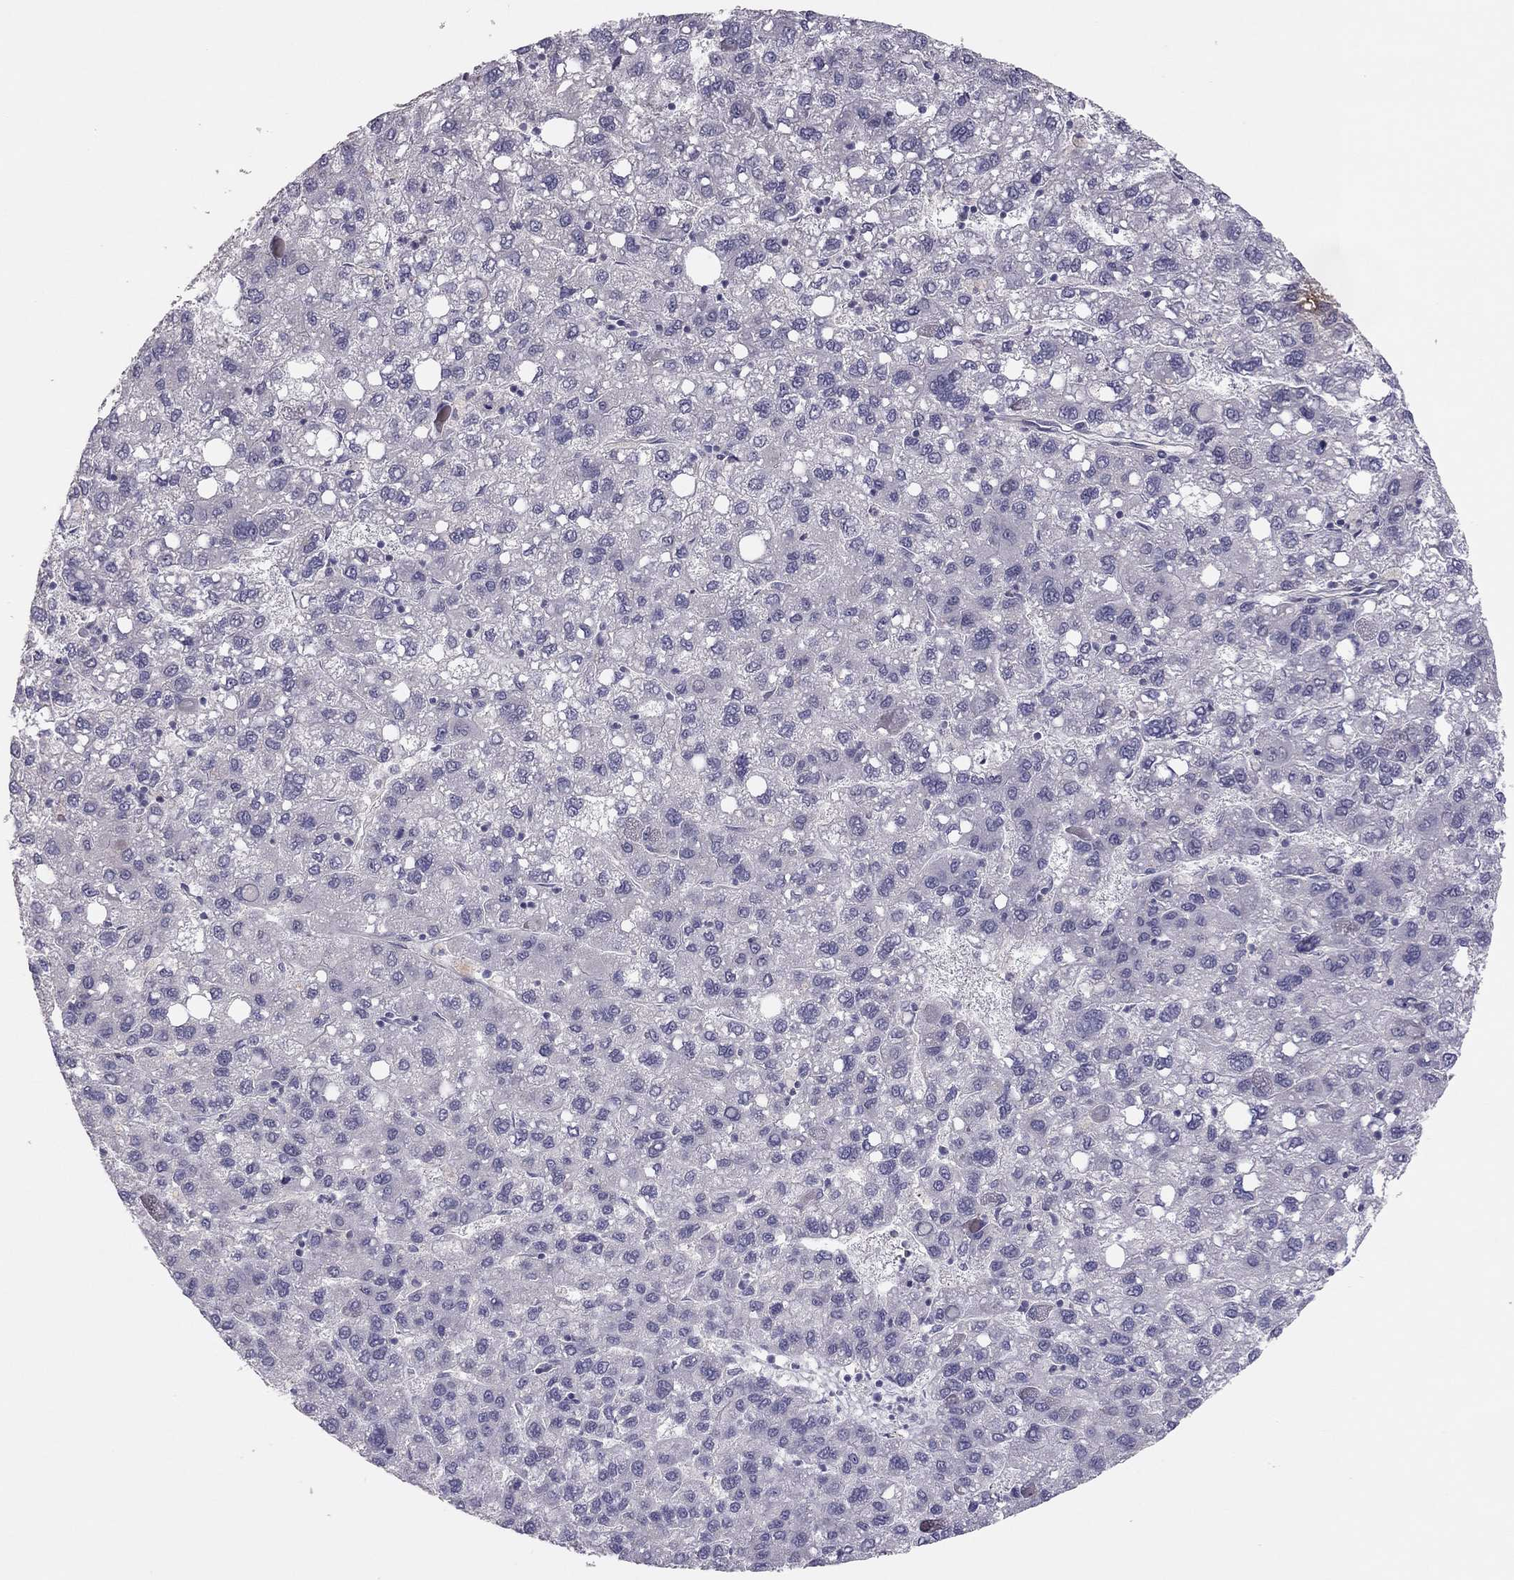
{"staining": {"intensity": "negative", "quantity": "none", "location": "none"}, "tissue": "liver cancer", "cell_type": "Tumor cells", "image_type": "cancer", "snomed": [{"axis": "morphology", "description": "Carcinoma, Hepatocellular, NOS"}, {"axis": "topography", "description": "Liver"}], "caption": "Liver cancer (hepatocellular carcinoma) was stained to show a protein in brown. There is no significant expression in tumor cells.", "gene": "ADORA2A", "patient": {"sex": "female", "age": 82}}